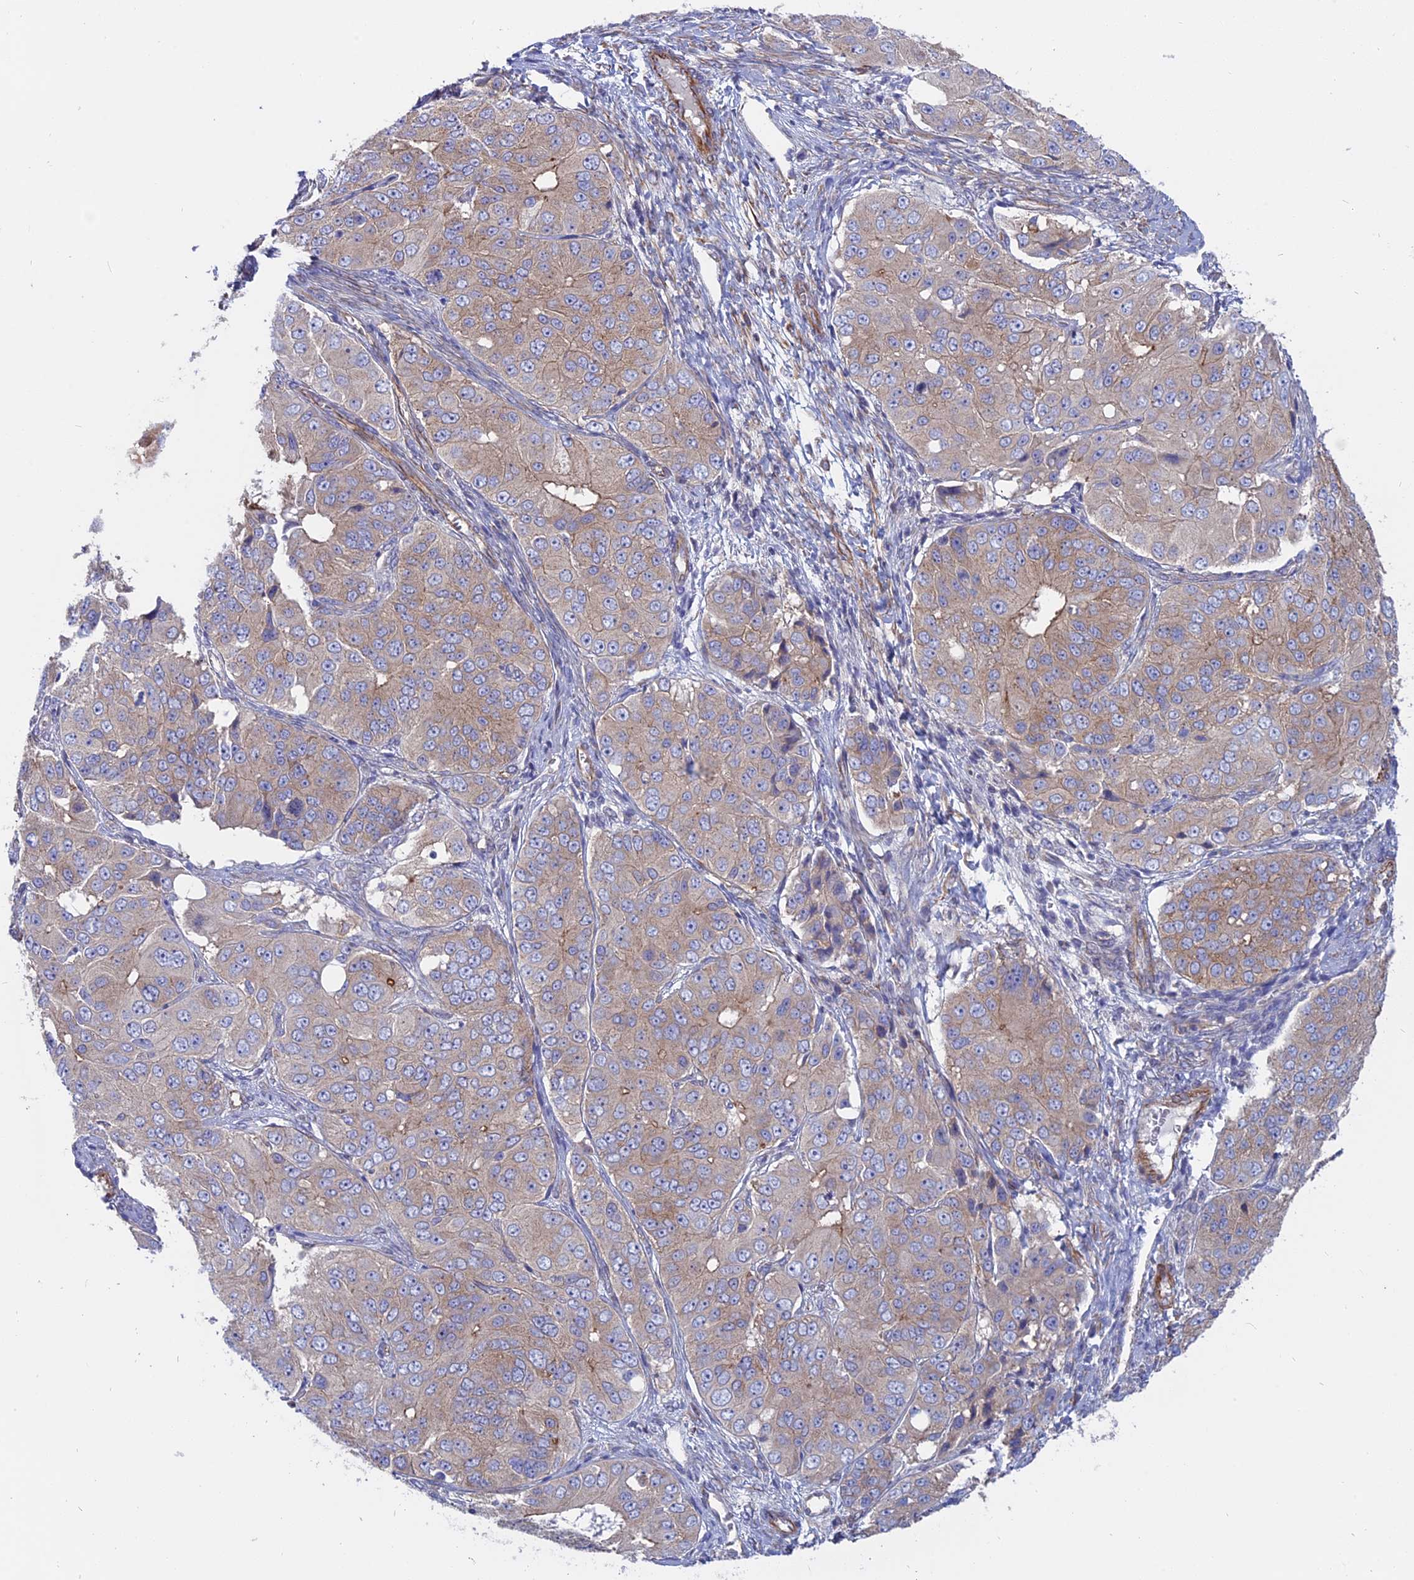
{"staining": {"intensity": "weak", "quantity": "25%-75%", "location": "cytoplasmic/membranous"}, "tissue": "ovarian cancer", "cell_type": "Tumor cells", "image_type": "cancer", "snomed": [{"axis": "morphology", "description": "Carcinoma, endometroid"}, {"axis": "topography", "description": "Ovary"}], "caption": "Ovarian cancer stained for a protein shows weak cytoplasmic/membranous positivity in tumor cells. Using DAB (brown) and hematoxylin (blue) stains, captured at high magnification using brightfield microscopy.", "gene": "MYO5B", "patient": {"sex": "female", "age": 51}}